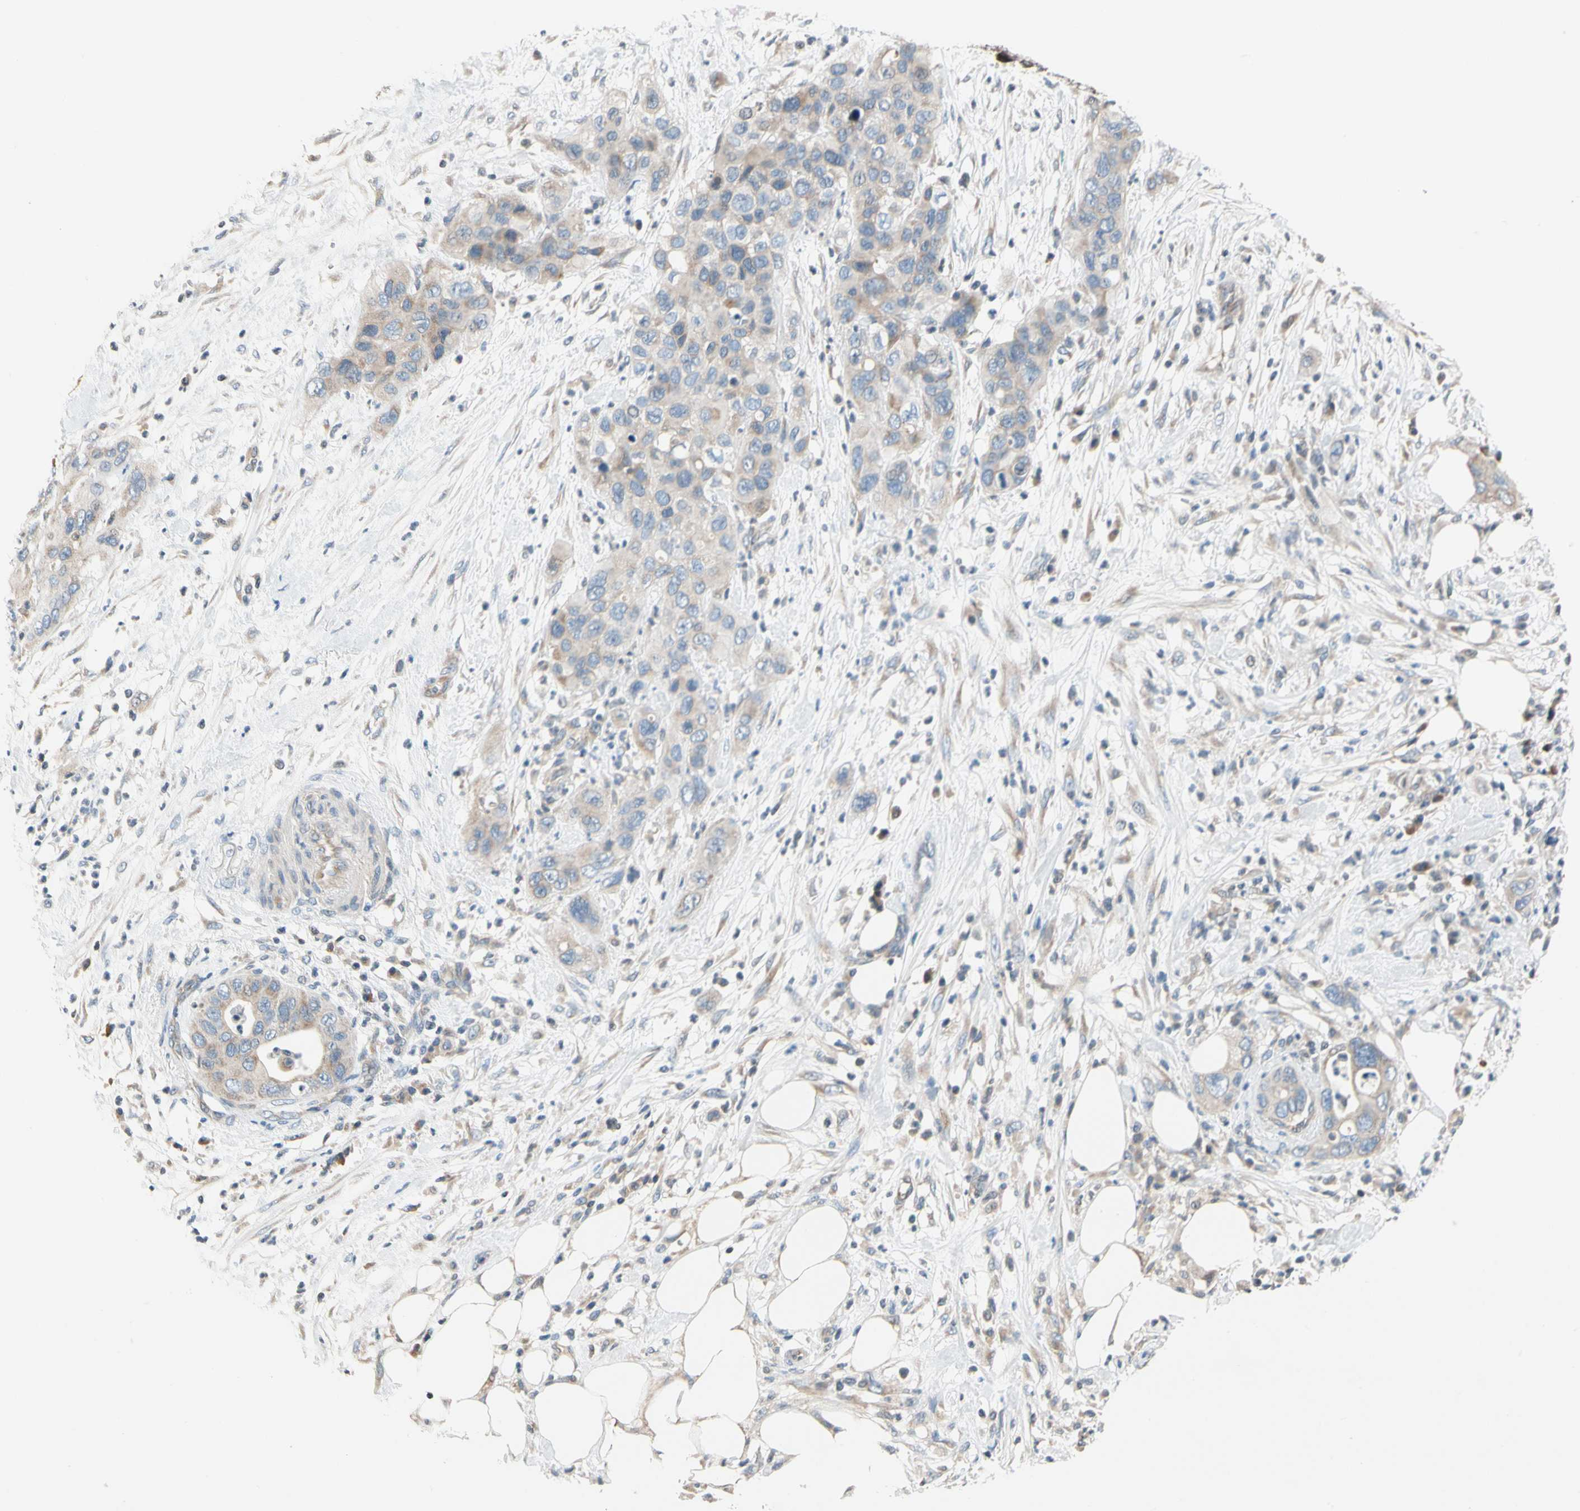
{"staining": {"intensity": "weak", "quantity": ">75%", "location": "cytoplasmic/membranous"}, "tissue": "pancreatic cancer", "cell_type": "Tumor cells", "image_type": "cancer", "snomed": [{"axis": "morphology", "description": "Adenocarcinoma, NOS"}, {"axis": "topography", "description": "Pancreas"}], "caption": "Approximately >75% of tumor cells in human pancreatic cancer (adenocarcinoma) reveal weak cytoplasmic/membranous protein positivity as visualized by brown immunohistochemical staining.", "gene": "SOX30", "patient": {"sex": "female", "age": 71}}